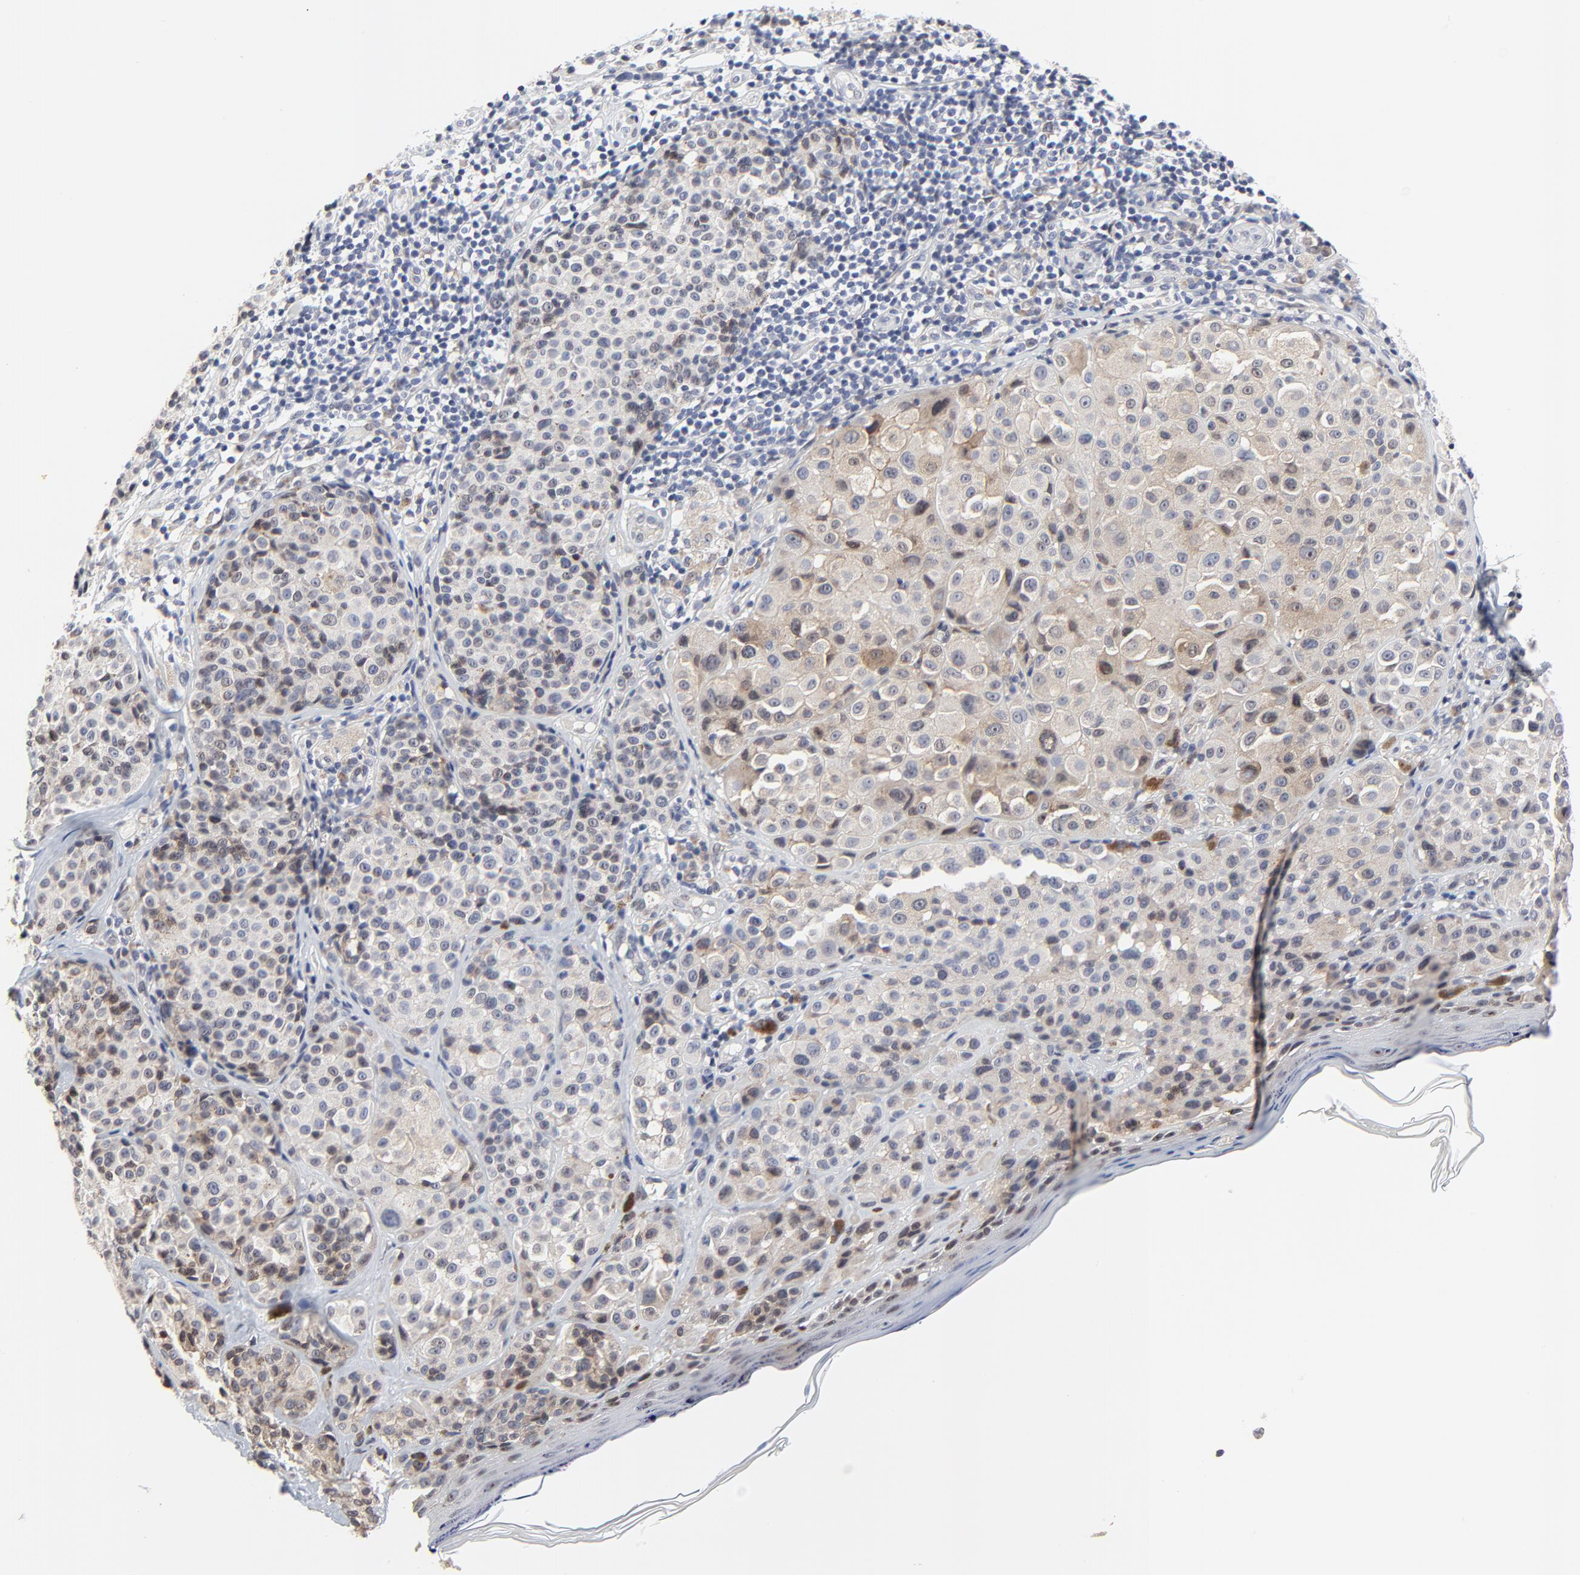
{"staining": {"intensity": "weak", "quantity": "25%-75%", "location": "cytoplasmic/membranous"}, "tissue": "melanoma", "cell_type": "Tumor cells", "image_type": "cancer", "snomed": [{"axis": "morphology", "description": "Malignant melanoma, NOS"}, {"axis": "topography", "description": "Skin"}], "caption": "Brown immunohistochemical staining in human malignant melanoma shows weak cytoplasmic/membranous expression in approximately 25%-75% of tumor cells.", "gene": "NLGN3", "patient": {"sex": "female", "age": 75}}